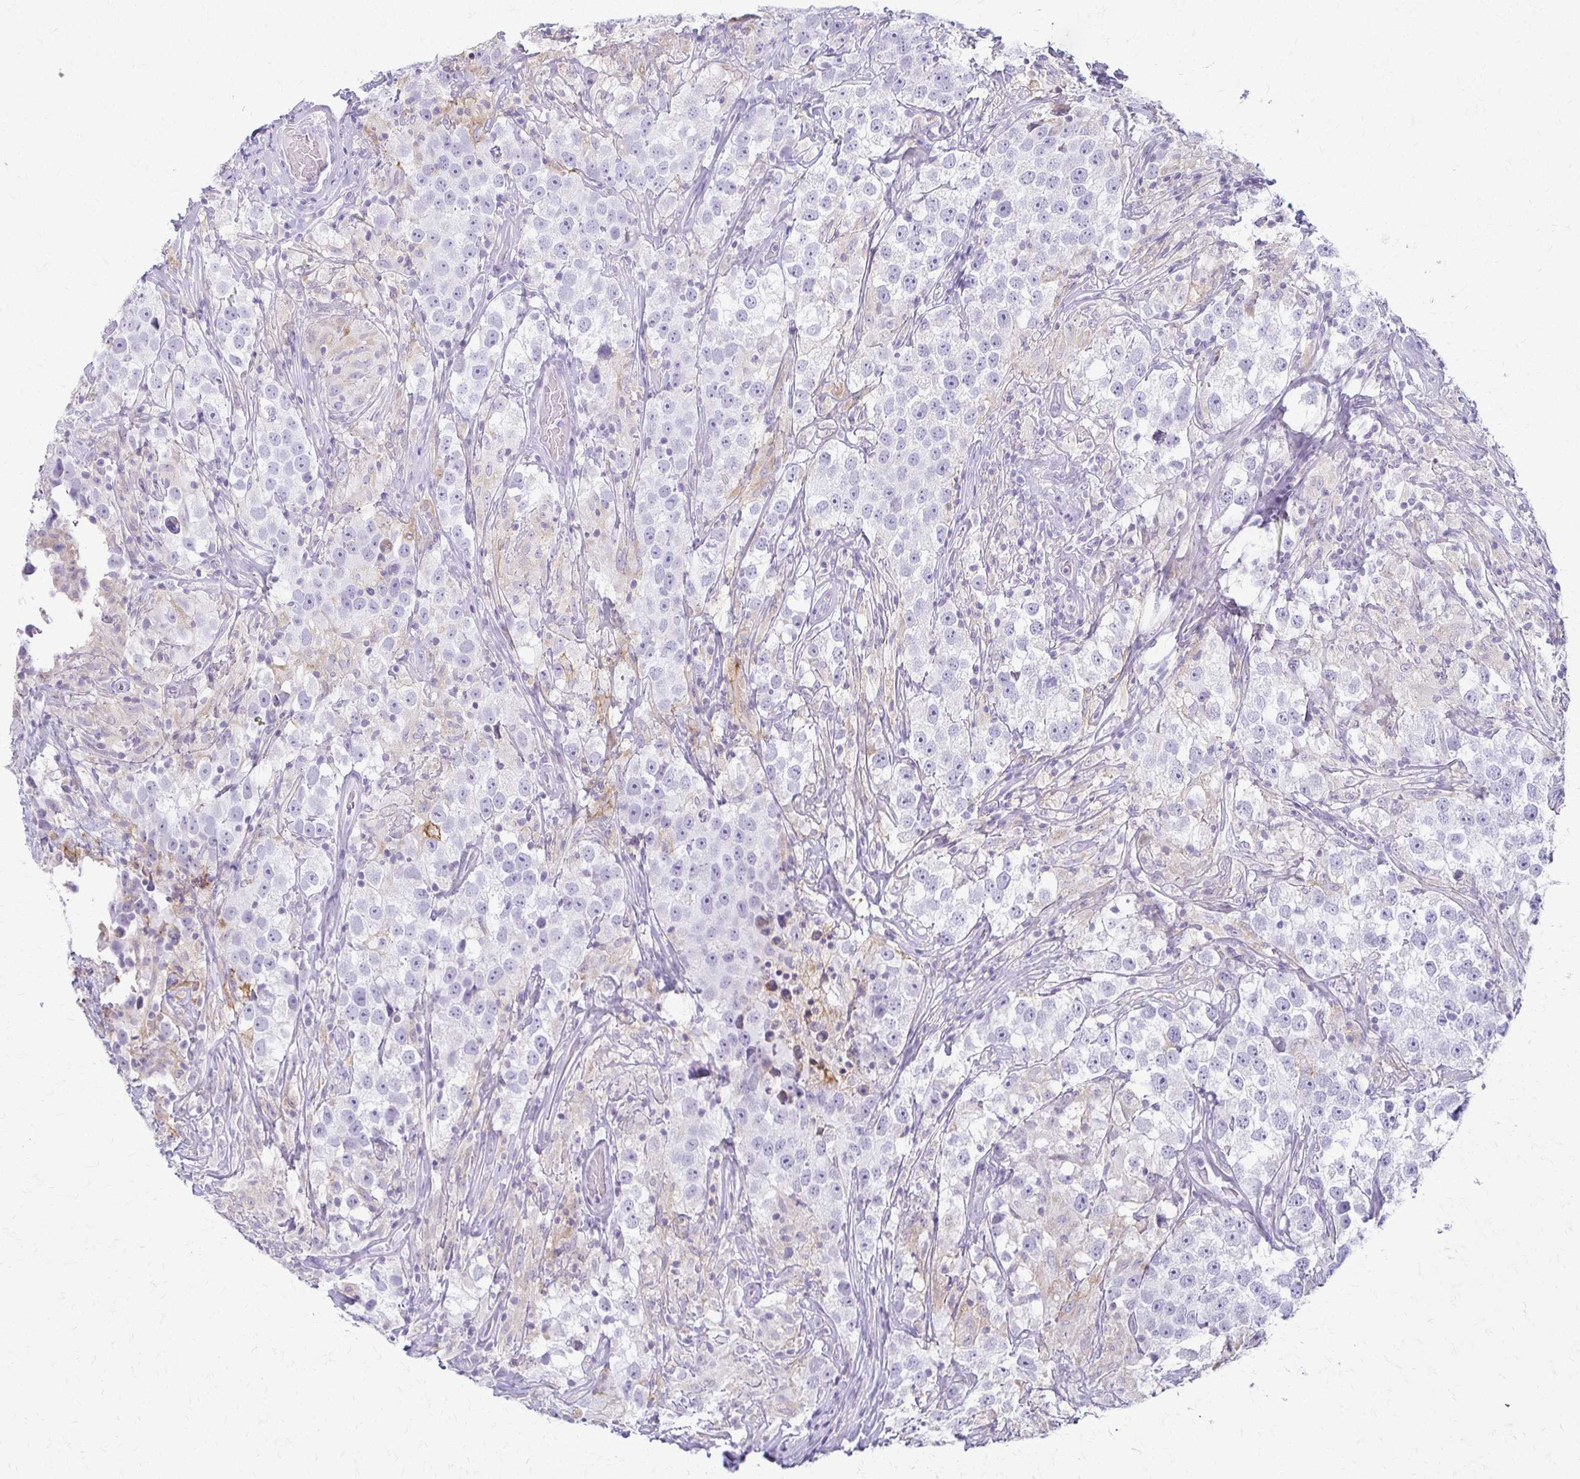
{"staining": {"intensity": "negative", "quantity": "none", "location": "none"}, "tissue": "testis cancer", "cell_type": "Tumor cells", "image_type": "cancer", "snomed": [{"axis": "morphology", "description": "Seminoma, NOS"}, {"axis": "topography", "description": "Testis"}], "caption": "This histopathology image is of testis seminoma stained with immunohistochemistry to label a protein in brown with the nuclei are counter-stained blue. There is no expression in tumor cells.", "gene": "FCGR2B", "patient": {"sex": "male", "age": 46}}